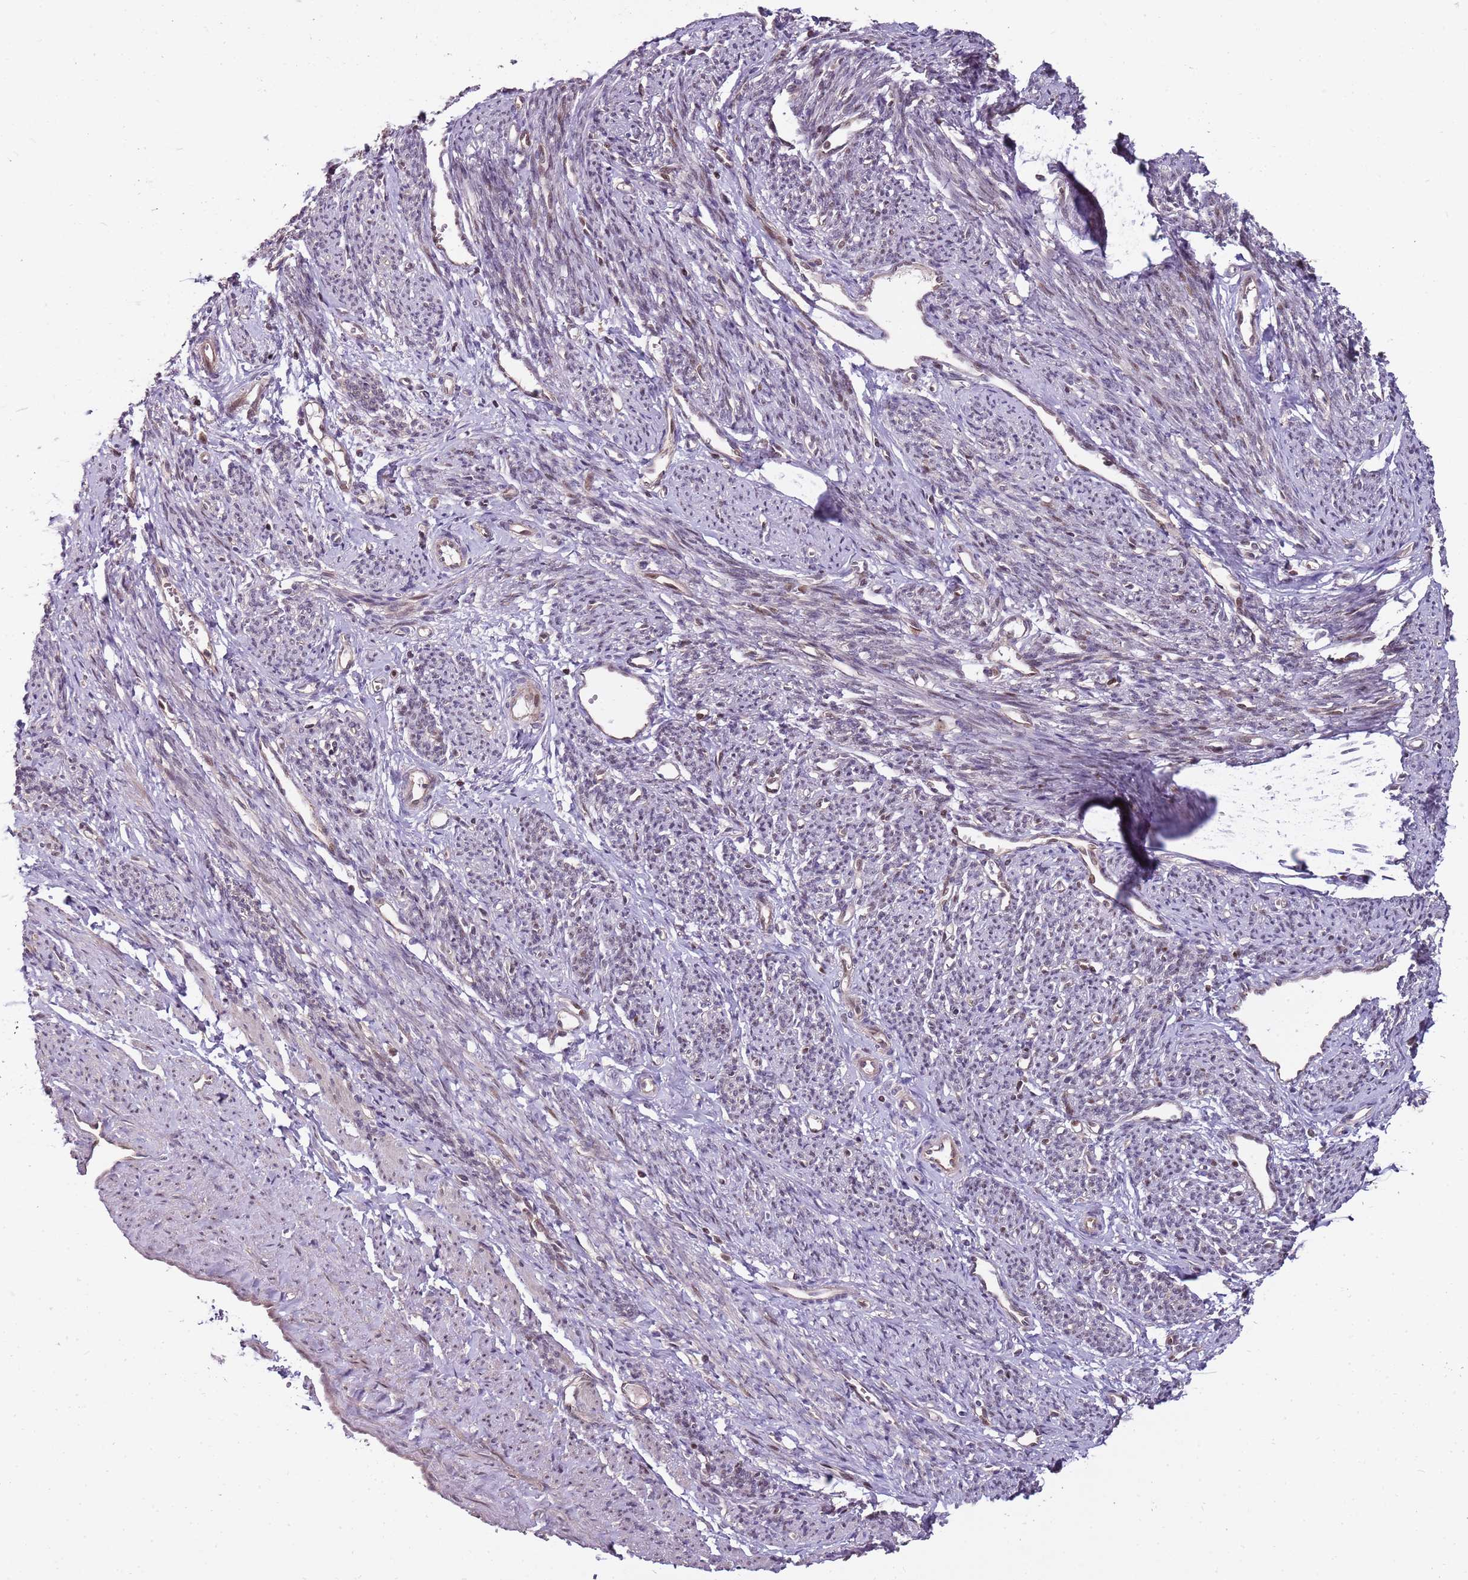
{"staining": {"intensity": "moderate", "quantity": "25%-75%", "location": "nuclear"}, "tissue": "smooth muscle", "cell_type": "Smooth muscle cells", "image_type": "normal", "snomed": [{"axis": "morphology", "description": "Normal tissue, NOS"}, {"axis": "topography", "description": "Smooth muscle"}, {"axis": "topography", "description": "Uterus"}], "caption": "An immunohistochemistry (IHC) micrograph of benign tissue is shown. Protein staining in brown highlights moderate nuclear positivity in smooth muscle within smooth muscle cells.", "gene": "GSTO2", "patient": {"sex": "female", "age": 59}}